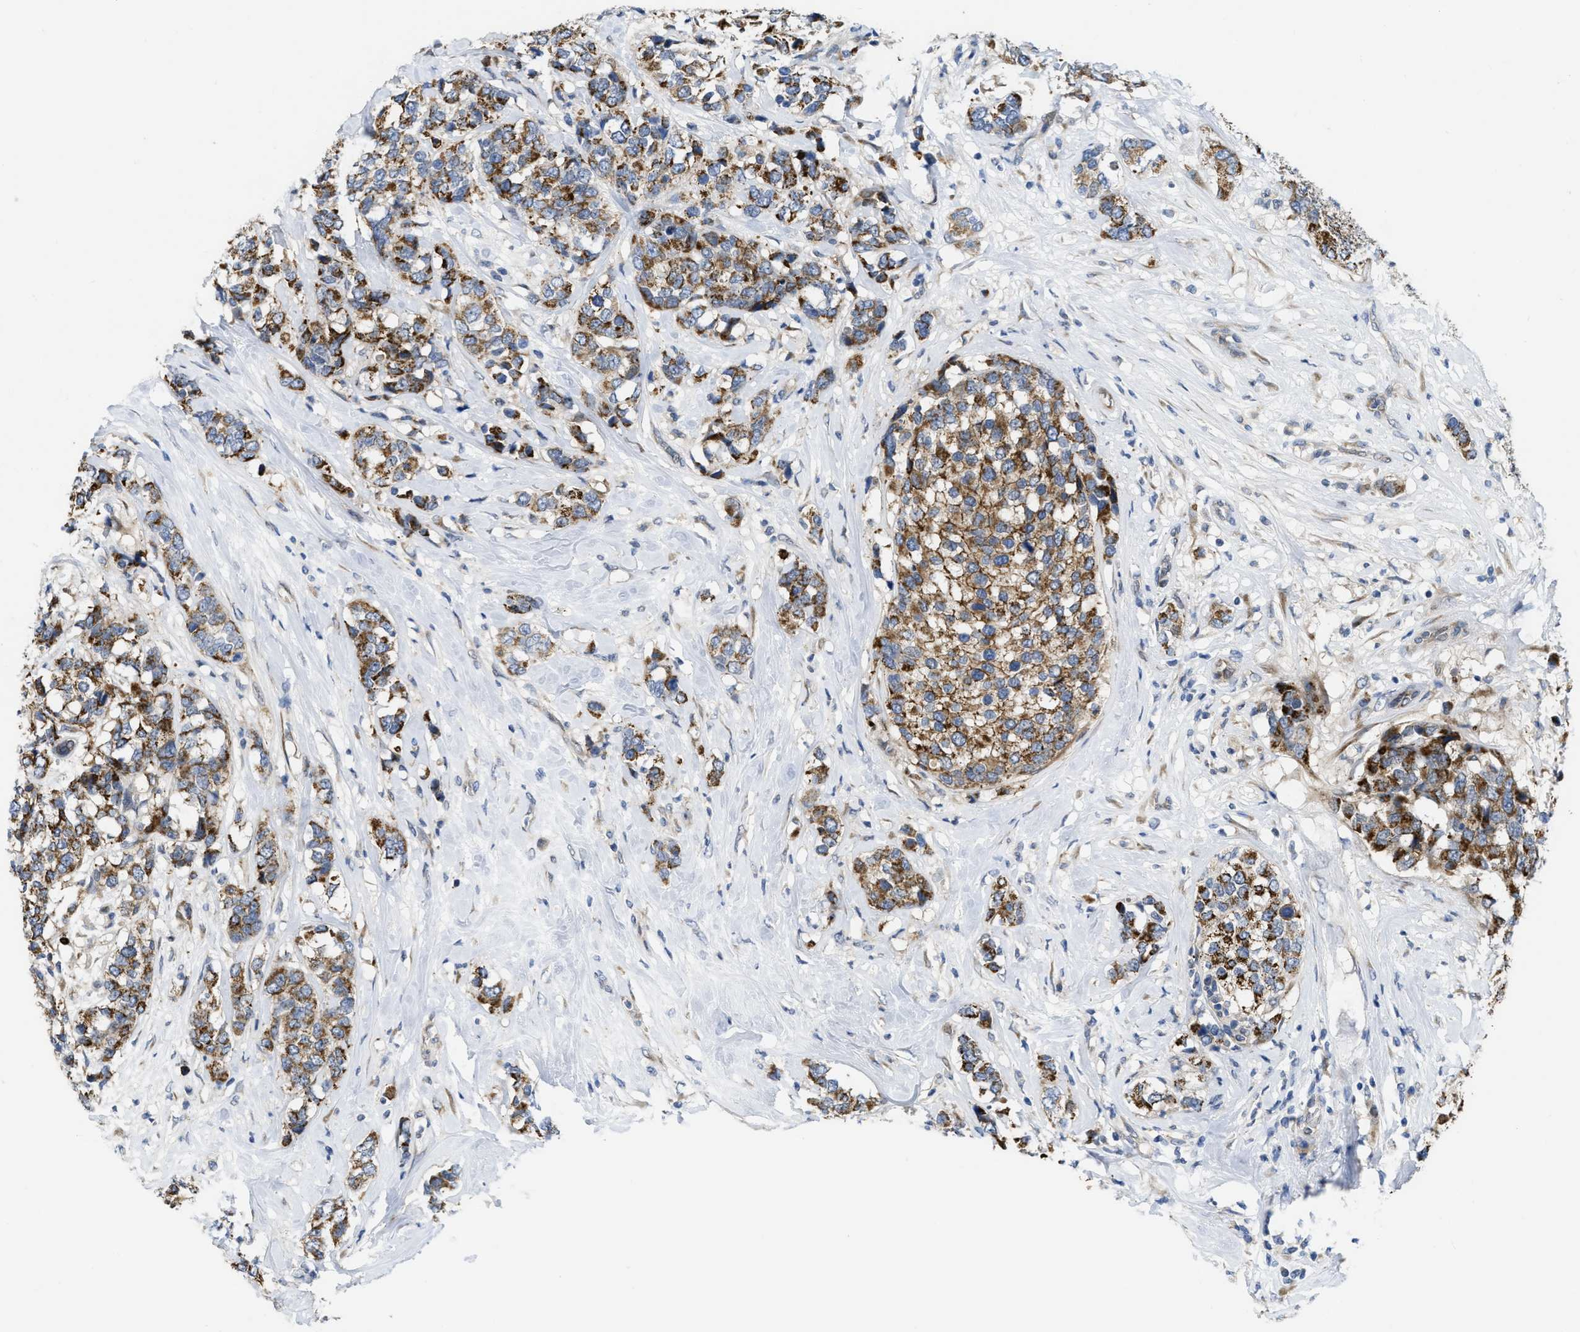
{"staining": {"intensity": "moderate", "quantity": ">75%", "location": "cytoplasmic/membranous"}, "tissue": "breast cancer", "cell_type": "Tumor cells", "image_type": "cancer", "snomed": [{"axis": "morphology", "description": "Lobular carcinoma"}, {"axis": "topography", "description": "Breast"}], "caption": "Brown immunohistochemical staining in breast cancer (lobular carcinoma) exhibits moderate cytoplasmic/membranous expression in approximately >75% of tumor cells. (IHC, brightfield microscopy, high magnification).", "gene": "CDPF1", "patient": {"sex": "female", "age": 59}}